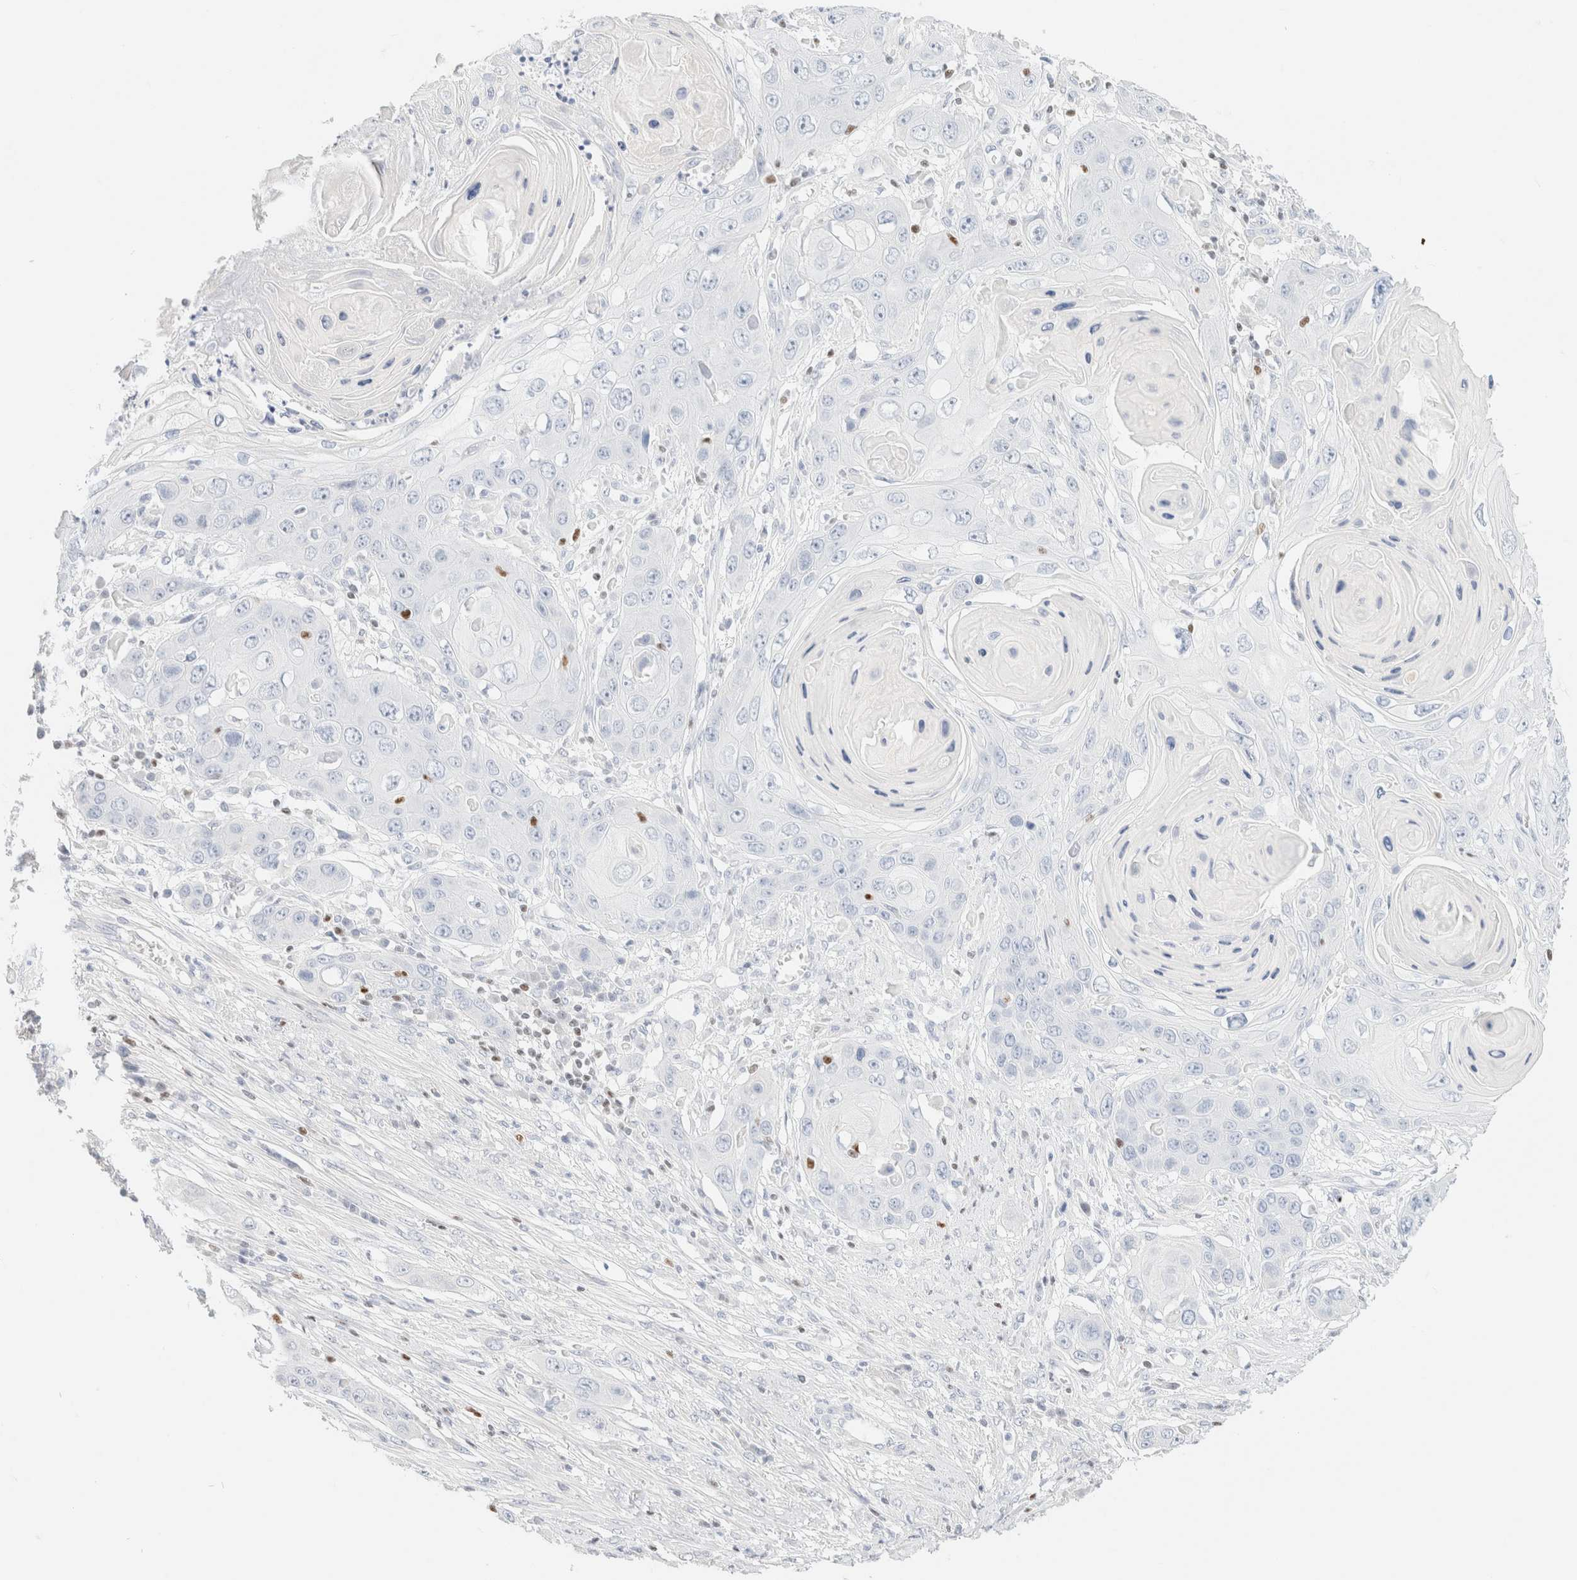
{"staining": {"intensity": "negative", "quantity": "none", "location": "none"}, "tissue": "skin cancer", "cell_type": "Tumor cells", "image_type": "cancer", "snomed": [{"axis": "morphology", "description": "Squamous cell carcinoma, NOS"}, {"axis": "topography", "description": "Skin"}], "caption": "A histopathology image of human skin cancer (squamous cell carcinoma) is negative for staining in tumor cells.", "gene": "IKZF3", "patient": {"sex": "male", "age": 55}}